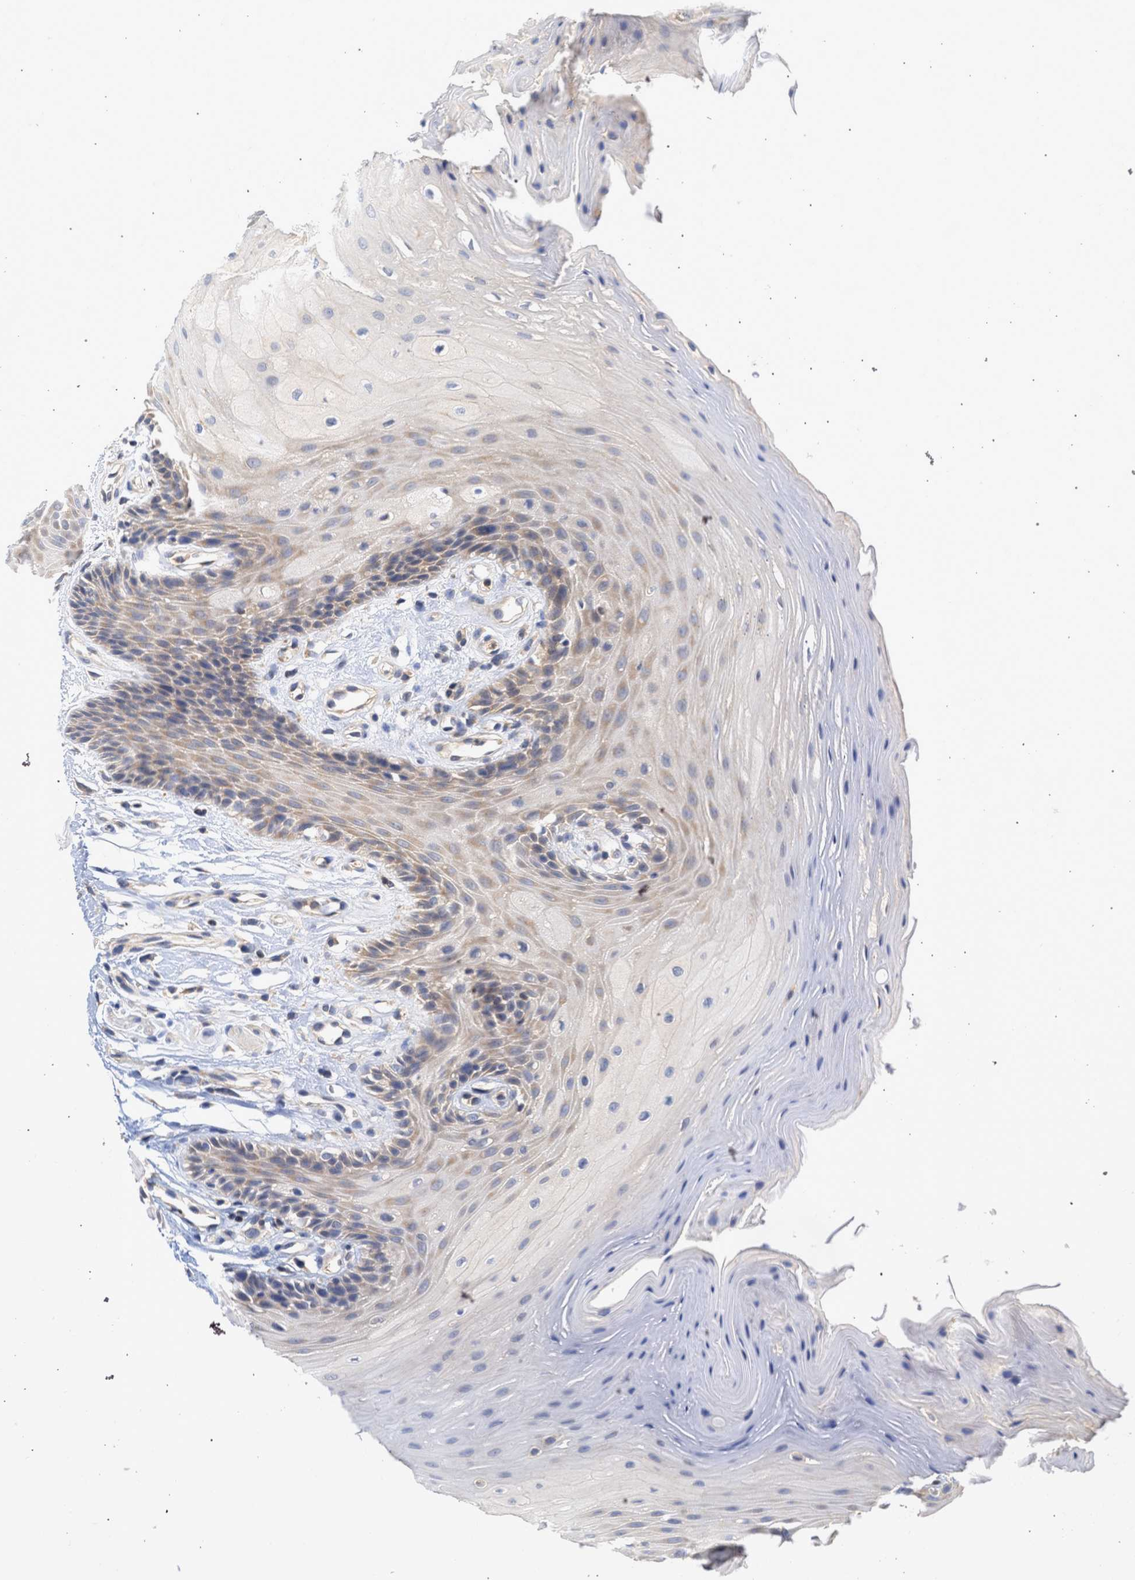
{"staining": {"intensity": "weak", "quantity": "25%-75%", "location": "cytoplasmic/membranous"}, "tissue": "oral mucosa", "cell_type": "Squamous epithelial cells", "image_type": "normal", "snomed": [{"axis": "morphology", "description": "Normal tissue, NOS"}, {"axis": "morphology", "description": "Squamous cell carcinoma, NOS"}, {"axis": "topography", "description": "Oral tissue"}, {"axis": "topography", "description": "Head-Neck"}], "caption": "Benign oral mucosa was stained to show a protein in brown. There is low levels of weak cytoplasmic/membranous staining in approximately 25%-75% of squamous epithelial cells. The staining was performed using DAB (3,3'-diaminobenzidine), with brown indicating positive protein expression. Nuclei are stained blue with hematoxylin.", "gene": "MAP2K3", "patient": {"sex": "male", "age": 71}}